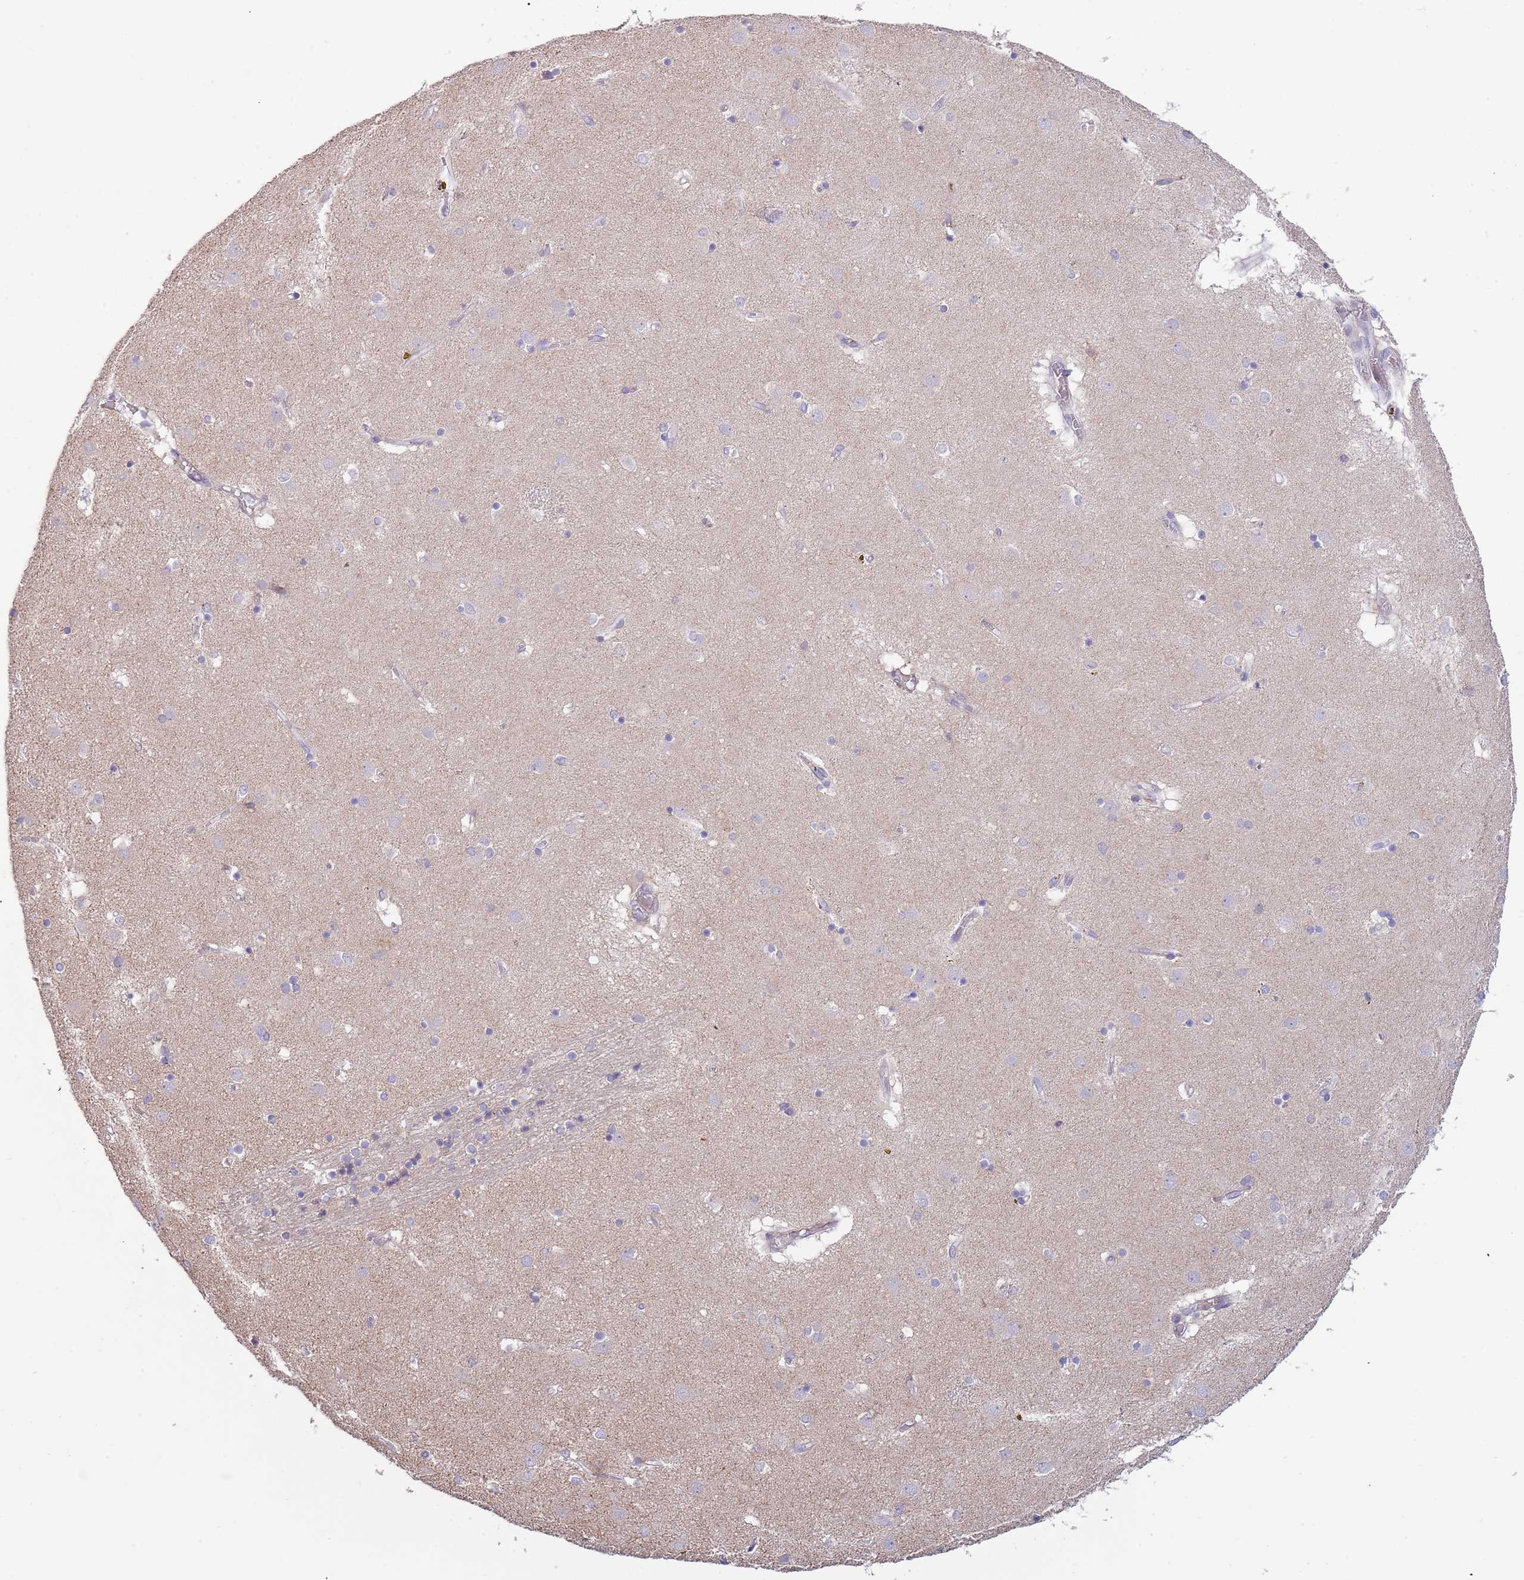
{"staining": {"intensity": "negative", "quantity": "none", "location": "none"}, "tissue": "caudate", "cell_type": "Glial cells", "image_type": "normal", "snomed": [{"axis": "morphology", "description": "Normal tissue, NOS"}, {"axis": "topography", "description": "Lateral ventricle wall"}], "caption": "Benign caudate was stained to show a protein in brown. There is no significant expression in glial cells.", "gene": "SUSD1", "patient": {"sex": "male", "age": 70}}